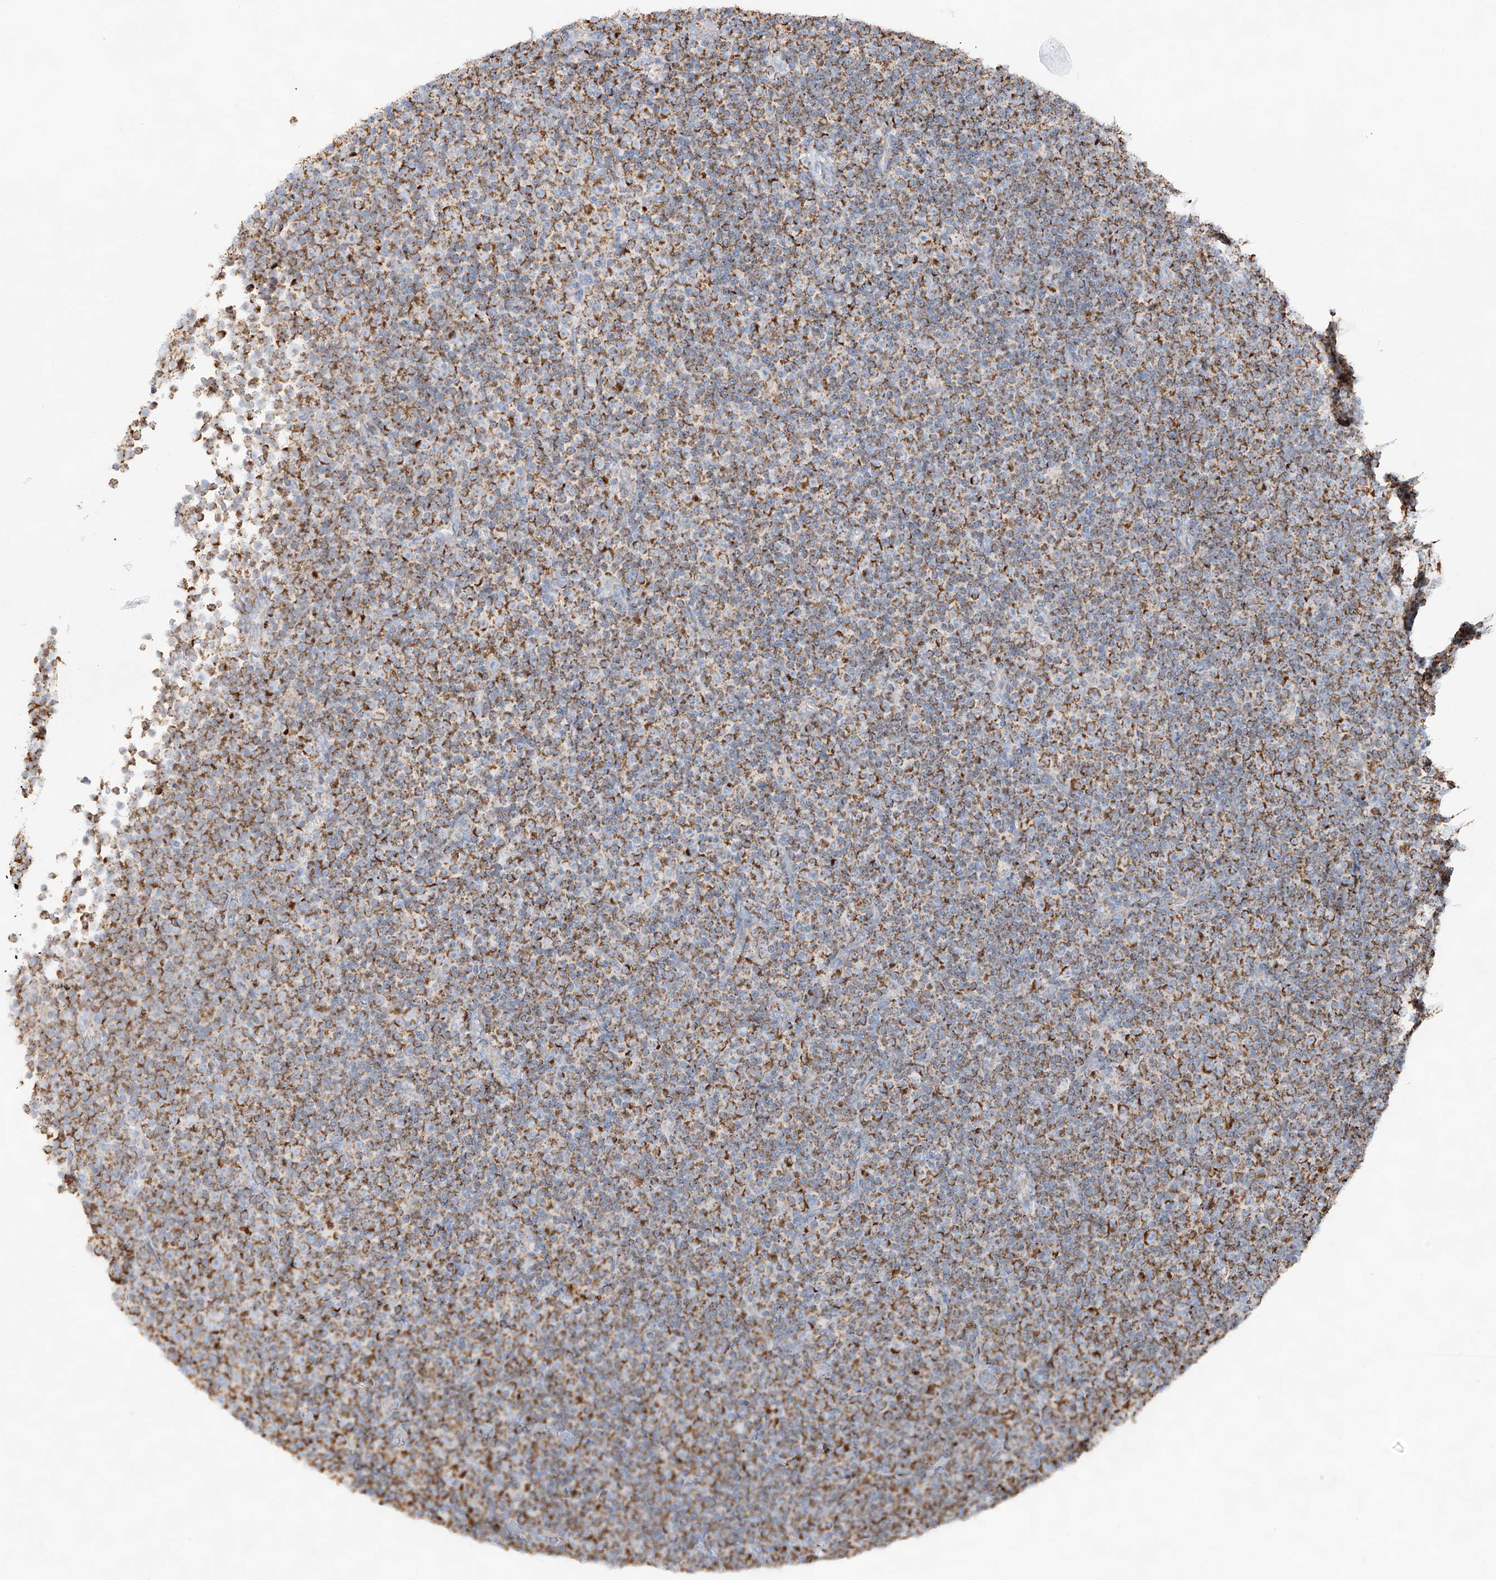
{"staining": {"intensity": "moderate", "quantity": ">75%", "location": "cytoplasmic/membranous"}, "tissue": "lymphoma", "cell_type": "Tumor cells", "image_type": "cancer", "snomed": [{"axis": "morphology", "description": "Malignant lymphoma, non-Hodgkin's type, Low grade"}, {"axis": "topography", "description": "Lymph node"}], "caption": "Protein expression analysis of human low-grade malignant lymphoma, non-Hodgkin's type reveals moderate cytoplasmic/membranous expression in about >75% of tumor cells.", "gene": "TTC27", "patient": {"sex": "female", "age": 67}}